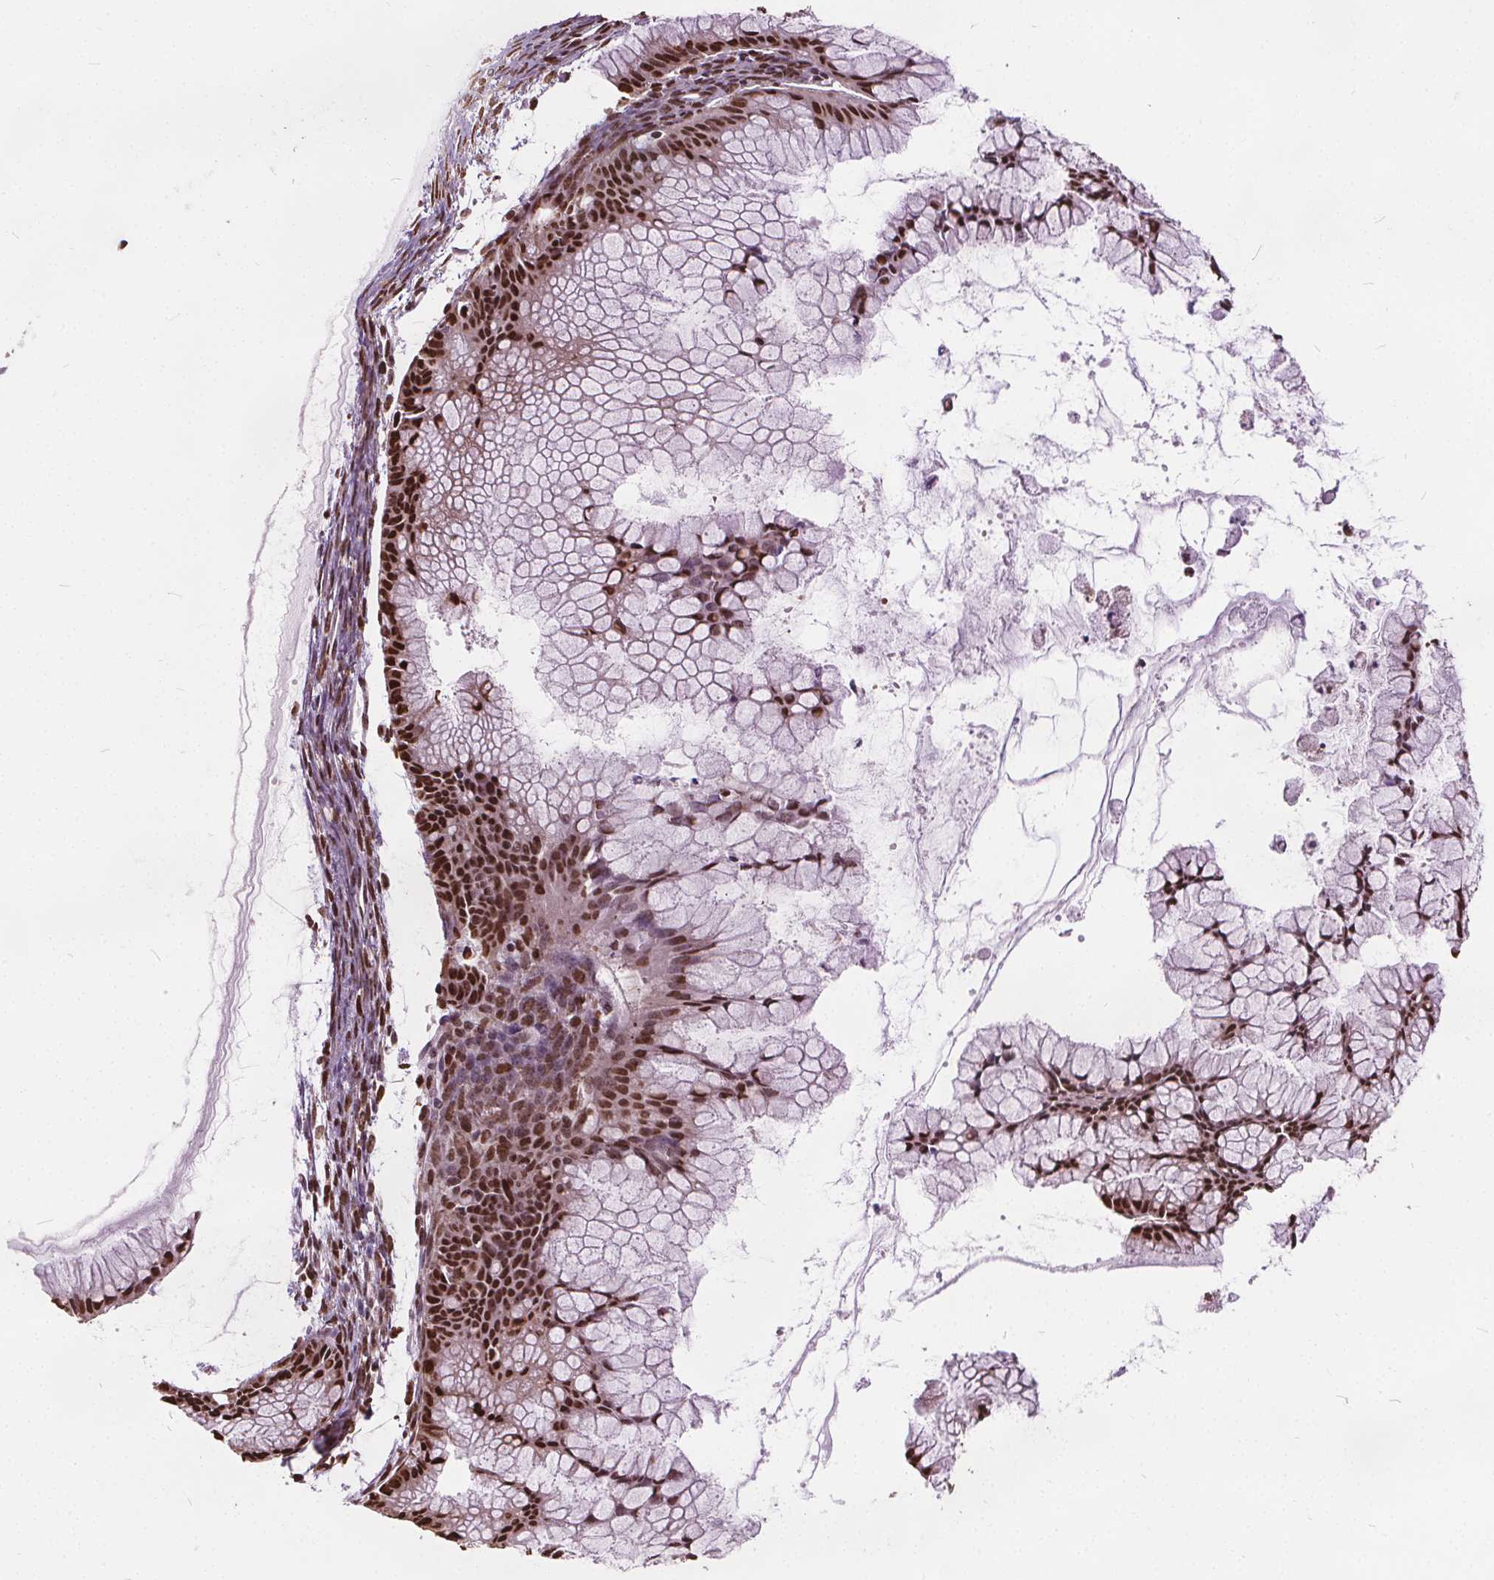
{"staining": {"intensity": "strong", "quantity": ">75%", "location": "nuclear"}, "tissue": "ovarian cancer", "cell_type": "Tumor cells", "image_type": "cancer", "snomed": [{"axis": "morphology", "description": "Cystadenocarcinoma, mucinous, NOS"}, {"axis": "topography", "description": "Ovary"}], "caption": "Immunohistochemistry (DAB (3,3'-diaminobenzidine)) staining of mucinous cystadenocarcinoma (ovarian) displays strong nuclear protein expression in approximately >75% of tumor cells. (brown staining indicates protein expression, while blue staining denotes nuclei).", "gene": "ISLR2", "patient": {"sex": "female", "age": 41}}